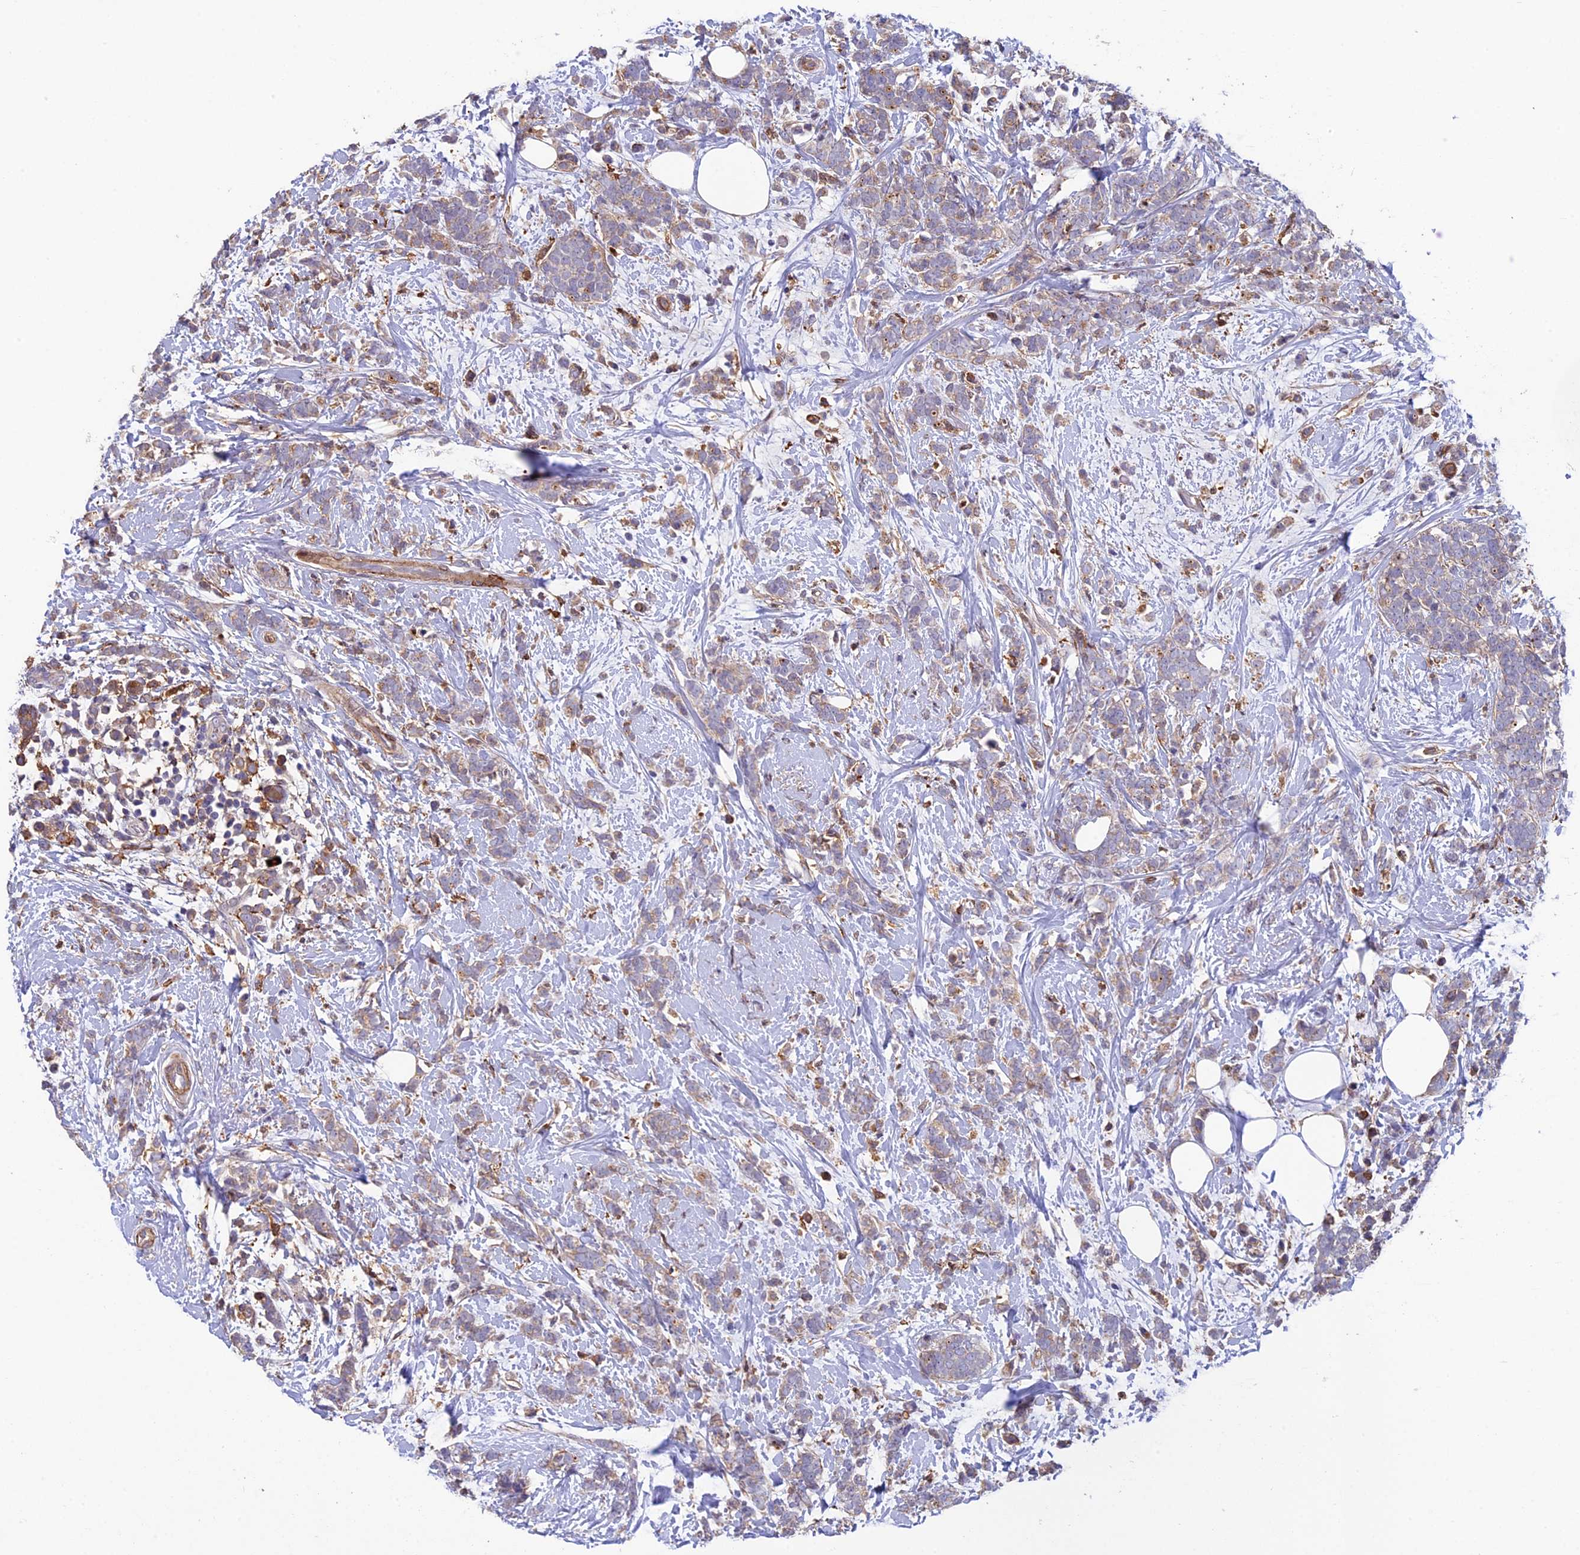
{"staining": {"intensity": "weak", "quantity": "<25%", "location": "cytoplasmic/membranous"}, "tissue": "breast cancer", "cell_type": "Tumor cells", "image_type": "cancer", "snomed": [{"axis": "morphology", "description": "Lobular carcinoma"}, {"axis": "topography", "description": "Breast"}], "caption": "Protein analysis of breast cancer (lobular carcinoma) exhibits no significant expression in tumor cells.", "gene": "FERMT1", "patient": {"sex": "female", "age": 58}}